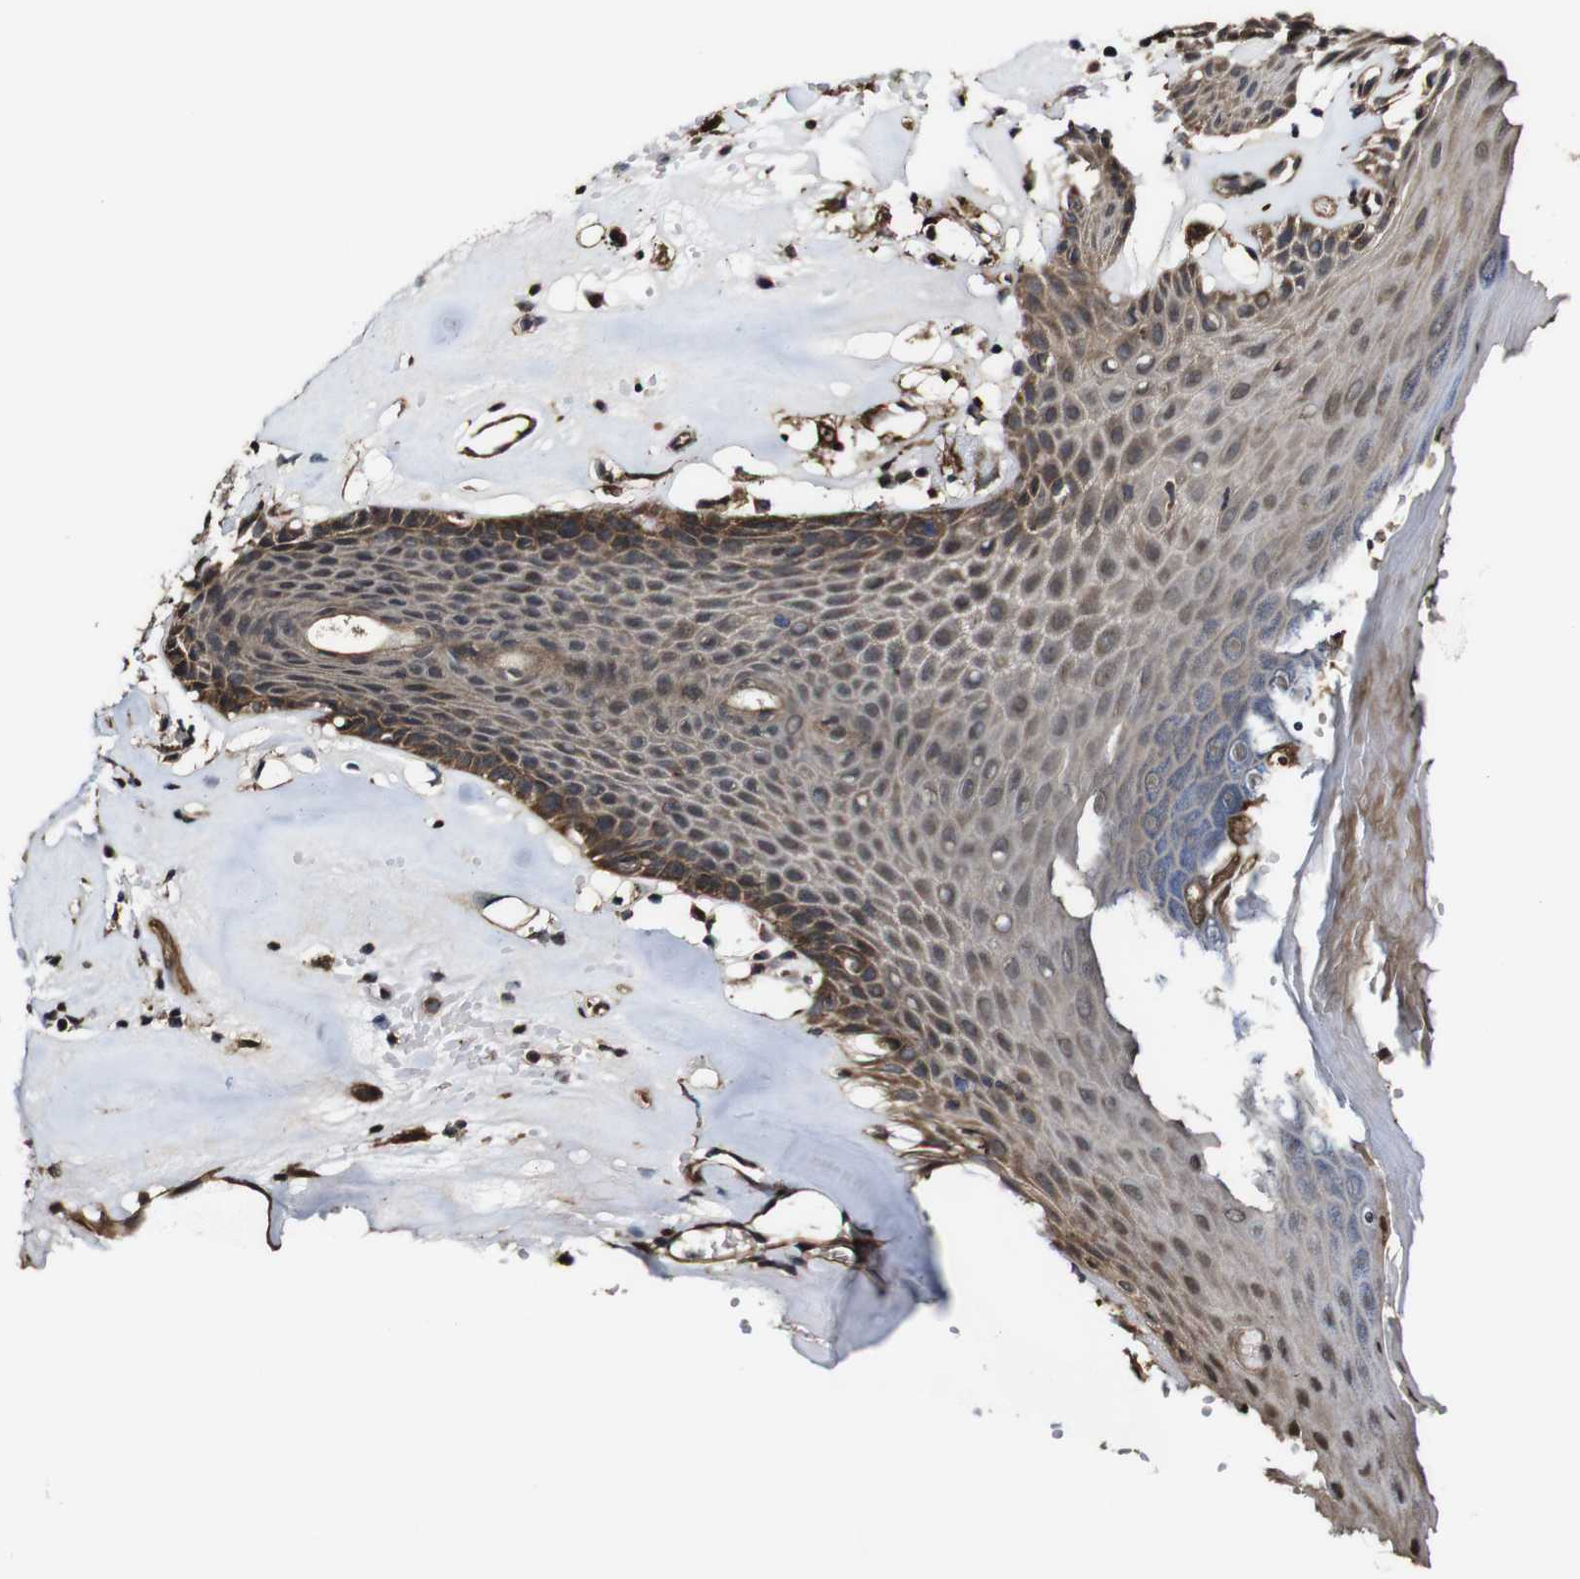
{"staining": {"intensity": "moderate", "quantity": "25%-75%", "location": "cytoplasmic/membranous"}, "tissue": "skin", "cell_type": "Epidermal cells", "image_type": "normal", "snomed": [{"axis": "morphology", "description": "Normal tissue, NOS"}, {"axis": "morphology", "description": "Inflammation, NOS"}, {"axis": "topography", "description": "Vulva"}], "caption": "Immunohistochemistry (IHC) of benign skin demonstrates medium levels of moderate cytoplasmic/membranous expression in approximately 25%-75% of epidermal cells.", "gene": "BTN3A3", "patient": {"sex": "female", "age": 84}}